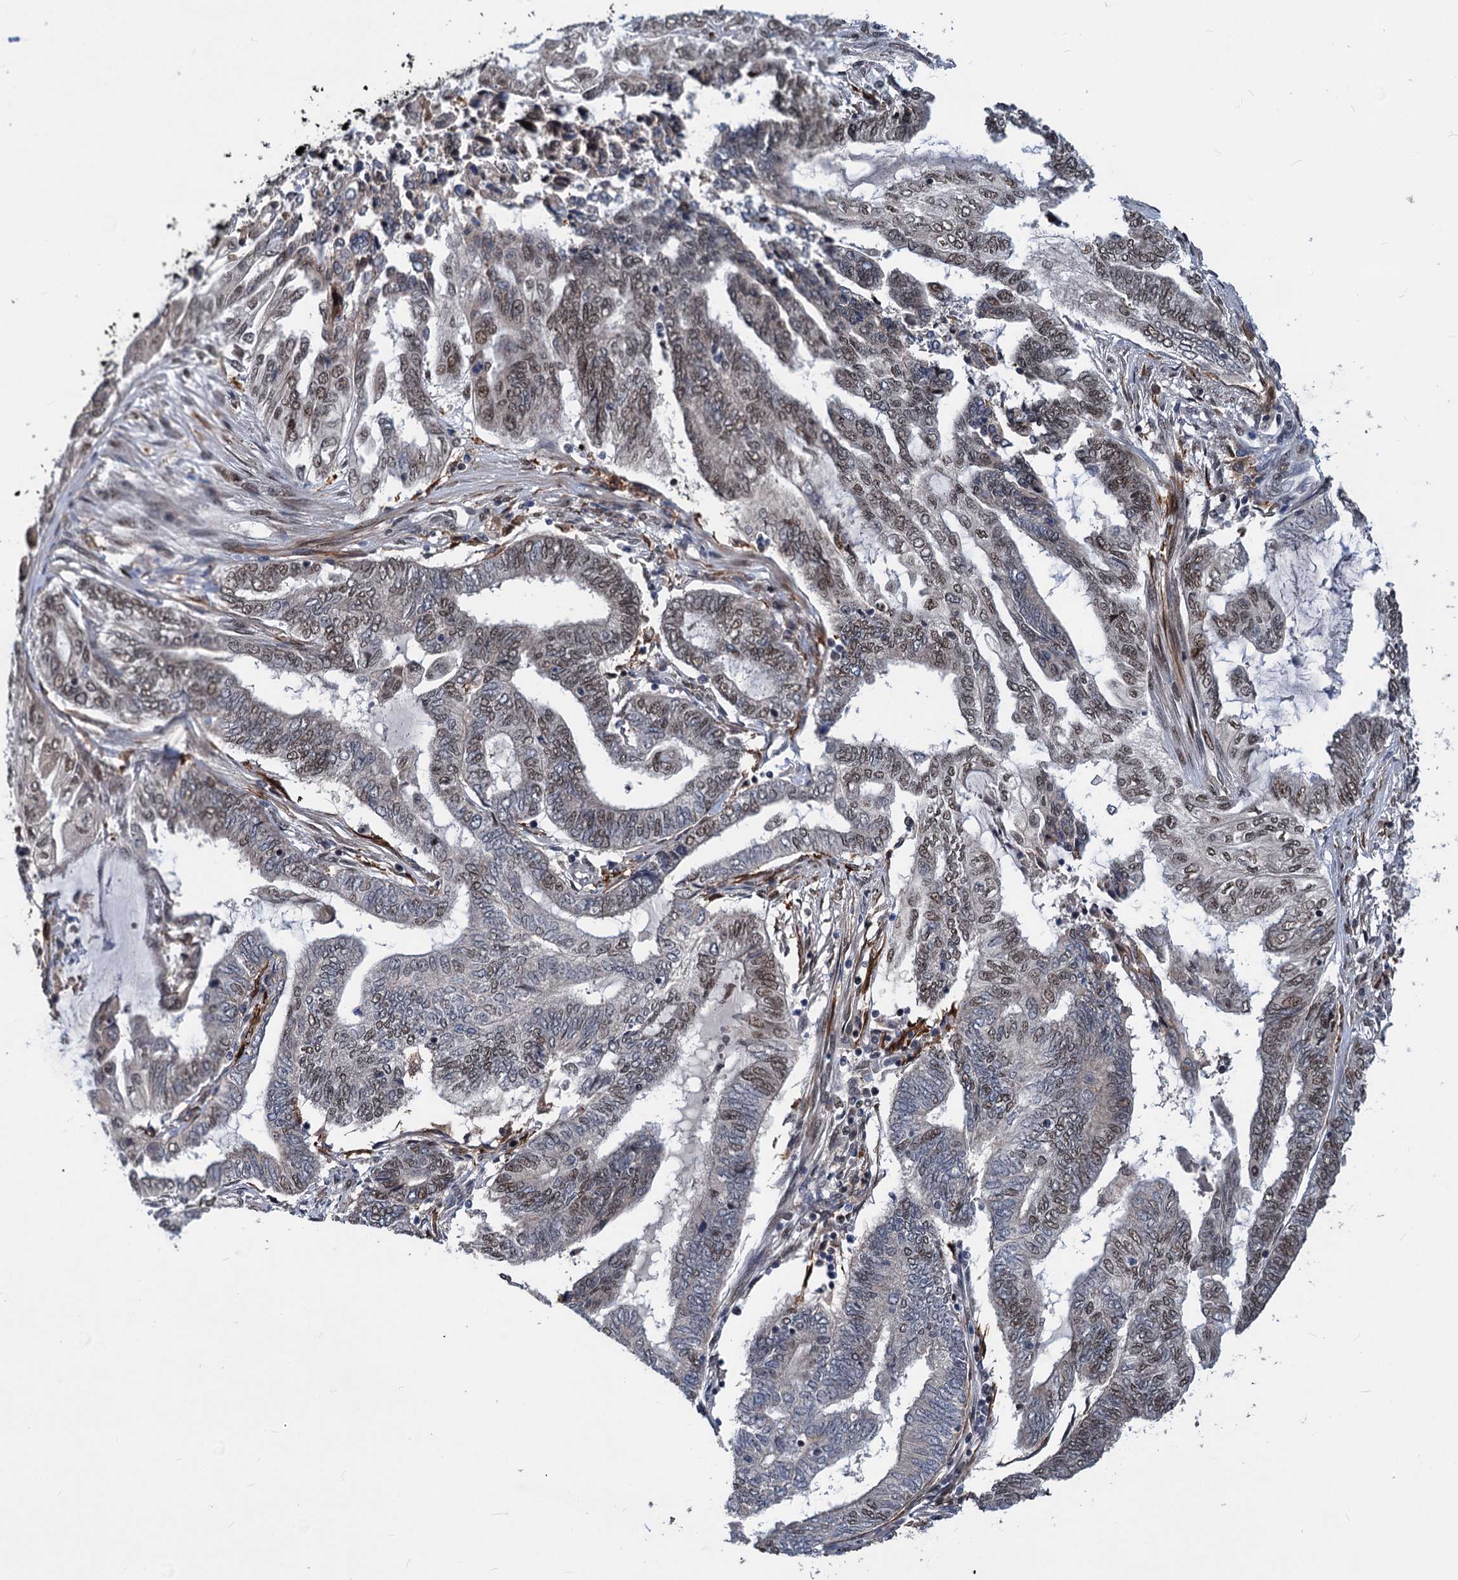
{"staining": {"intensity": "weak", "quantity": ">75%", "location": "nuclear"}, "tissue": "endometrial cancer", "cell_type": "Tumor cells", "image_type": "cancer", "snomed": [{"axis": "morphology", "description": "Adenocarcinoma, NOS"}, {"axis": "topography", "description": "Uterus"}, {"axis": "topography", "description": "Endometrium"}], "caption": "Human endometrial cancer stained with a brown dye shows weak nuclear positive expression in approximately >75% of tumor cells.", "gene": "PHF8", "patient": {"sex": "female", "age": 70}}